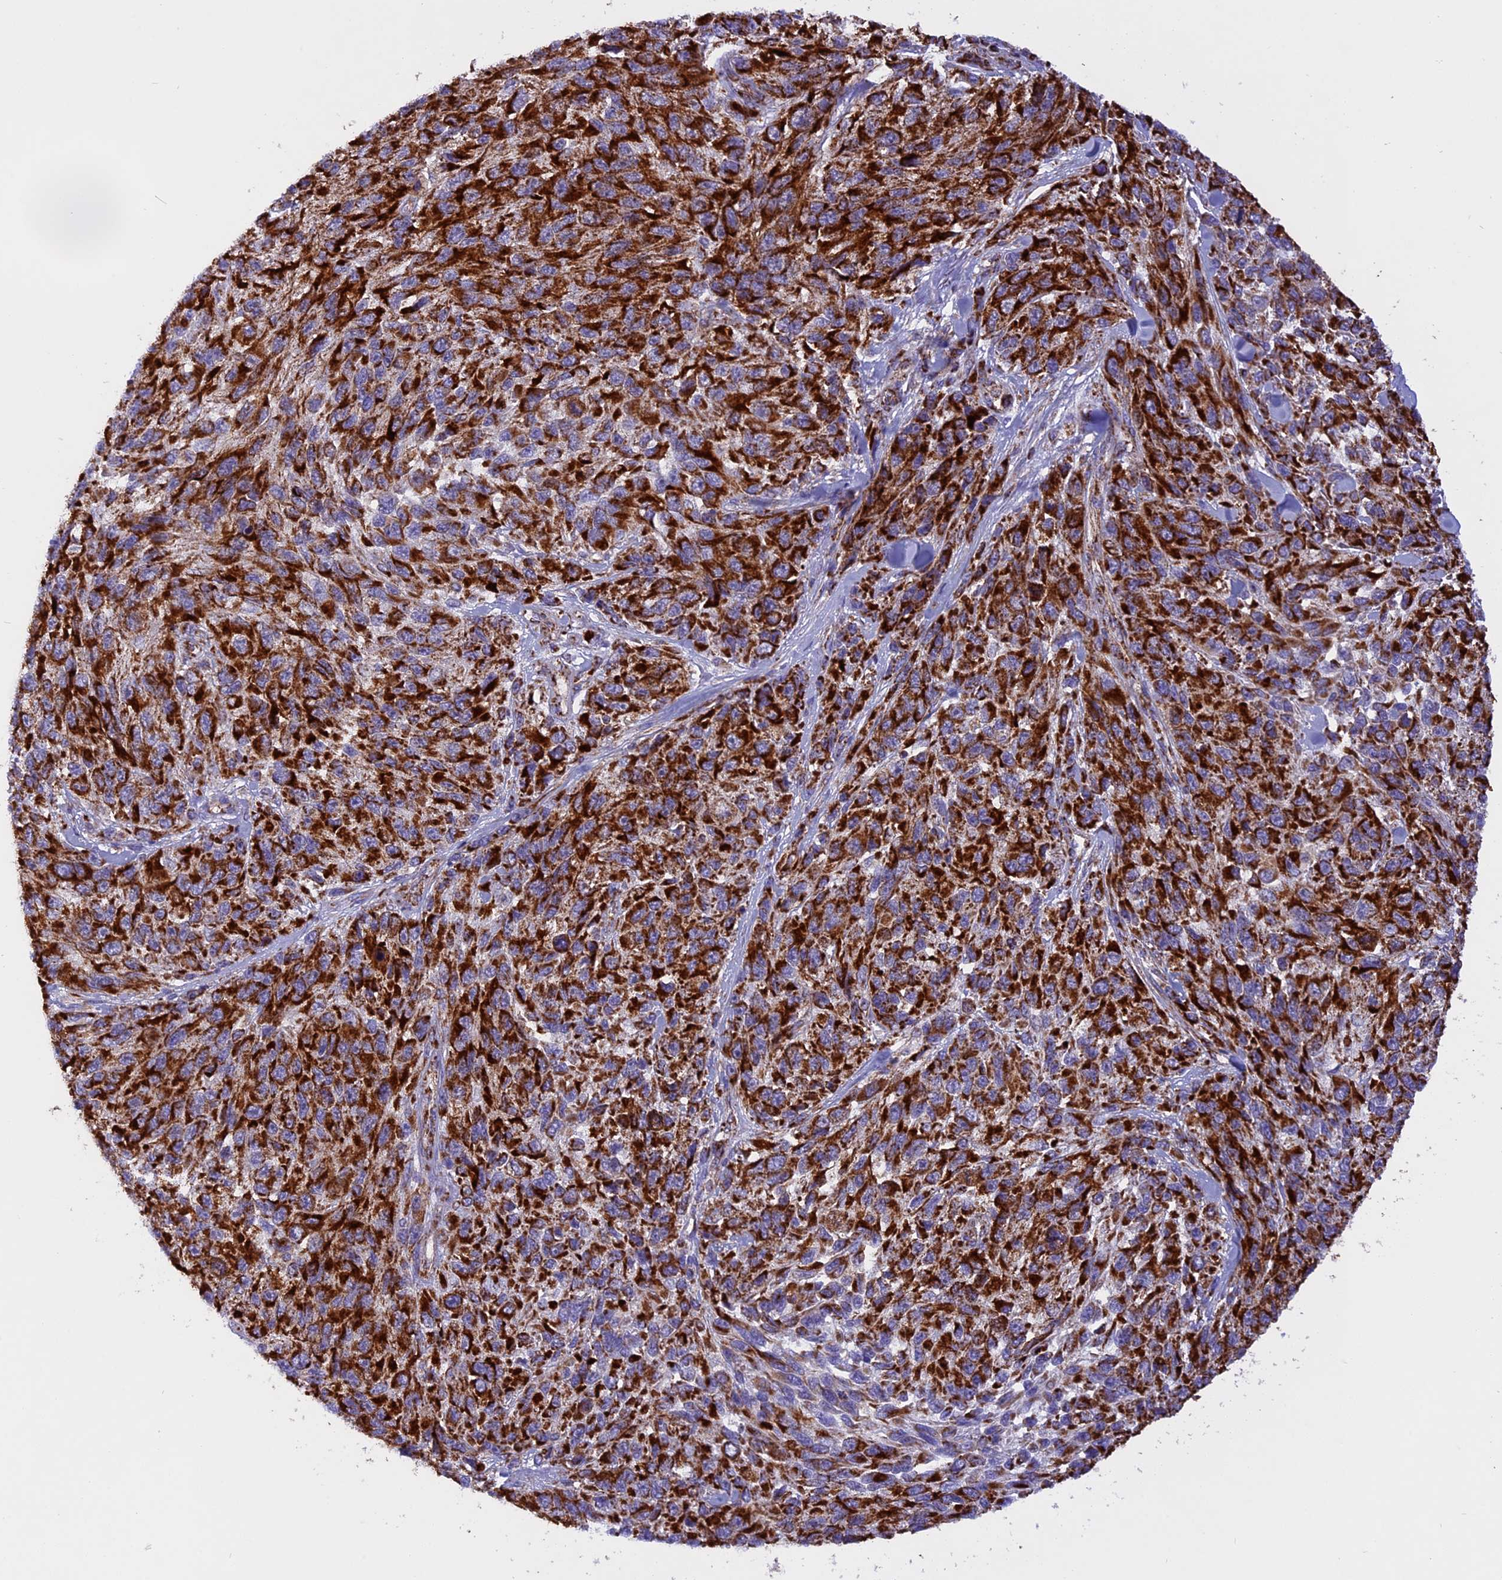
{"staining": {"intensity": "strong", "quantity": ">75%", "location": "cytoplasmic/membranous"}, "tissue": "melanoma", "cell_type": "Tumor cells", "image_type": "cancer", "snomed": [{"axis": "morphology", "description": "Malignant melanoma, NOS"}, {"axis": "topography", "description": "Skin"}], "caption": "Melanoma was stained to show a protein in brown. There is high levels of strong cytoplasmic/membranous expression in about >75% of tumor cells.", "gene": "UQCRB", "patient": {"sex": "female", "age": 96}}